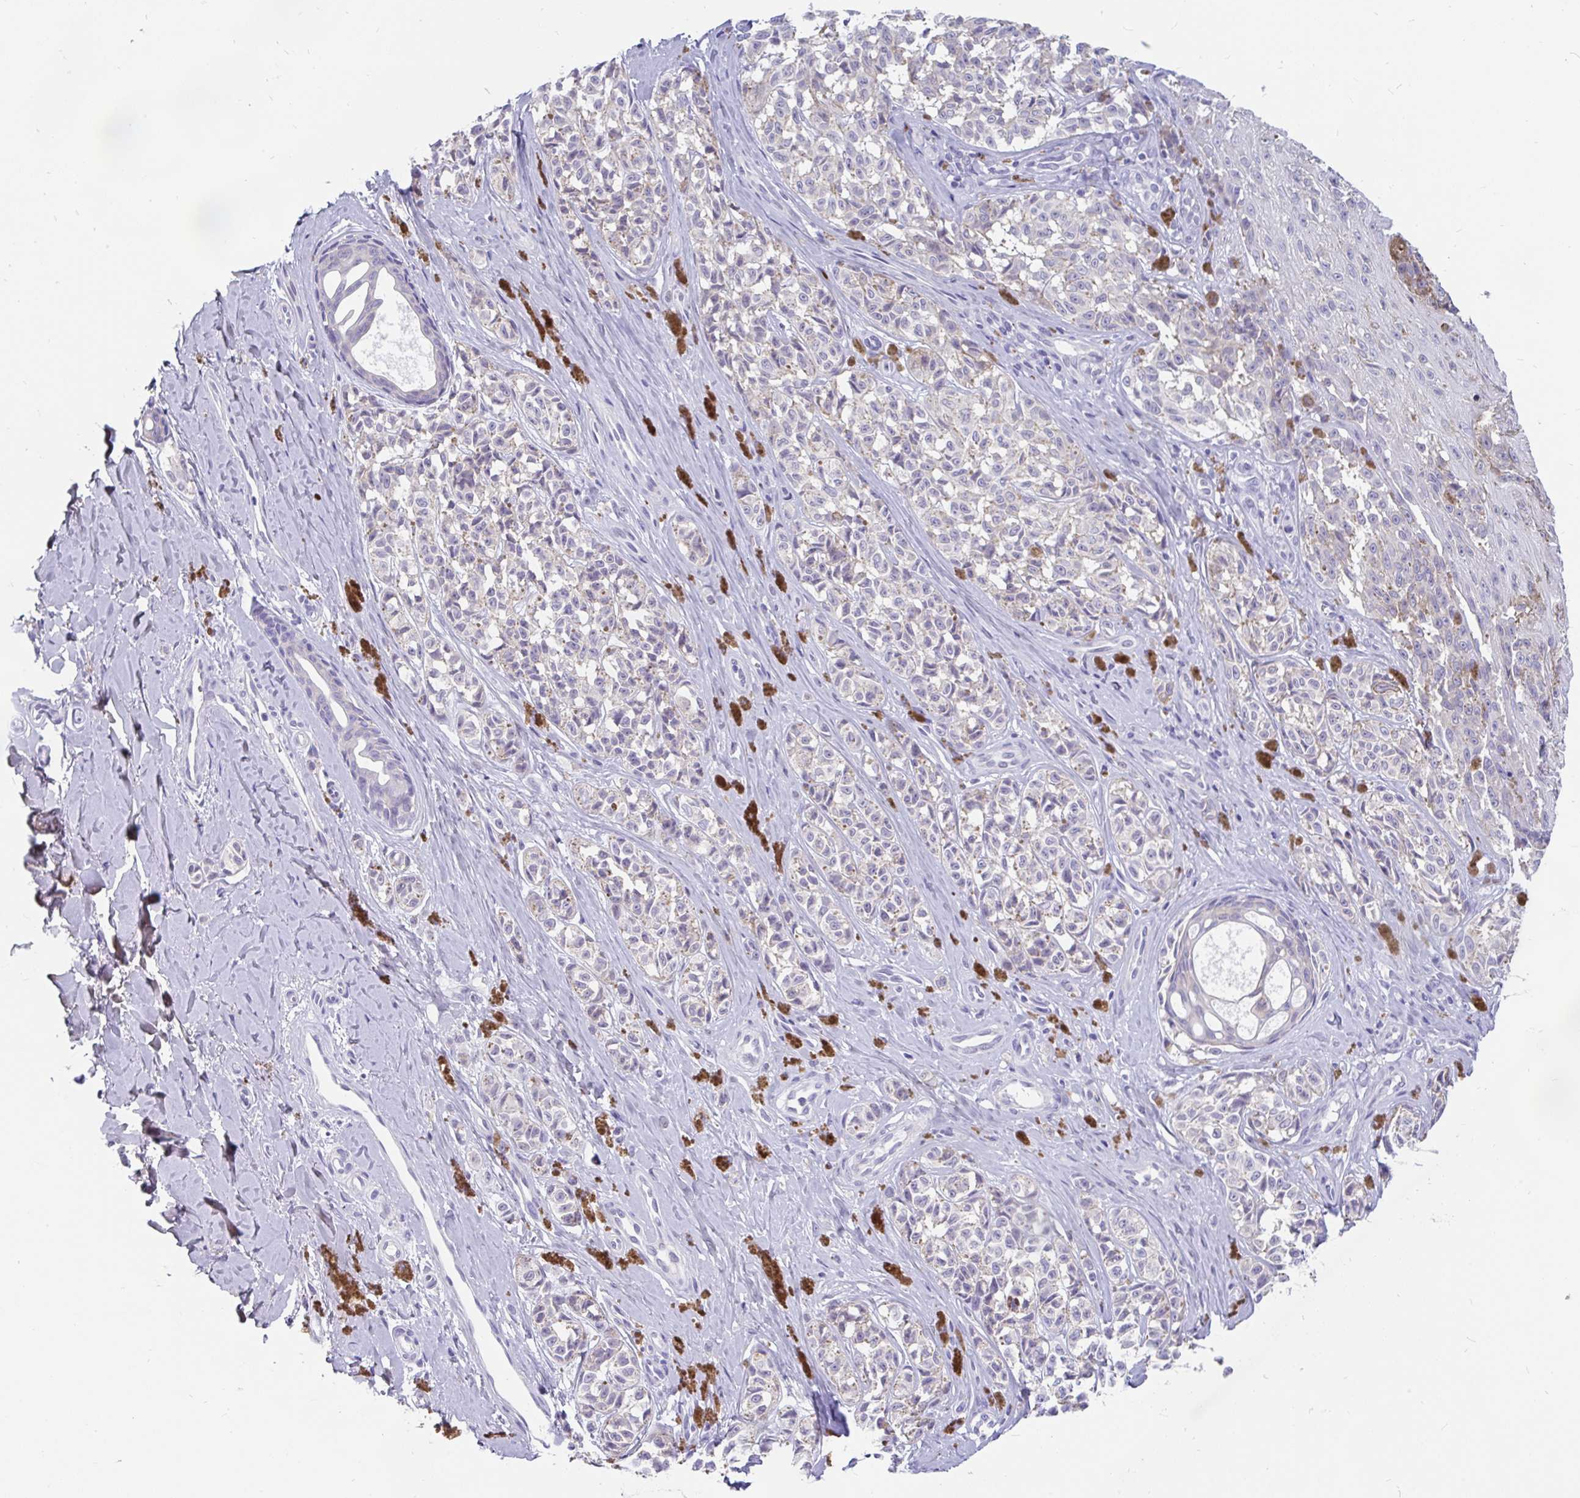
{"staining": {"intensity": "negative", "quantity": "none", "location": "none"}, "tissue": "melanoma", "cell_type": "Tumor cells", "image_type": "cancer", "snomed": [{"axis": "morphology", "description": "Malignant melanoma, NOS"}, {"axis": "topography", "description": "Skin"}], "caption": "Image shows no protein staining in tumor cells of malignant melanoma tissue.", "gene": "KIAA2013", "patient": {"sex": "female", "age": 65}}